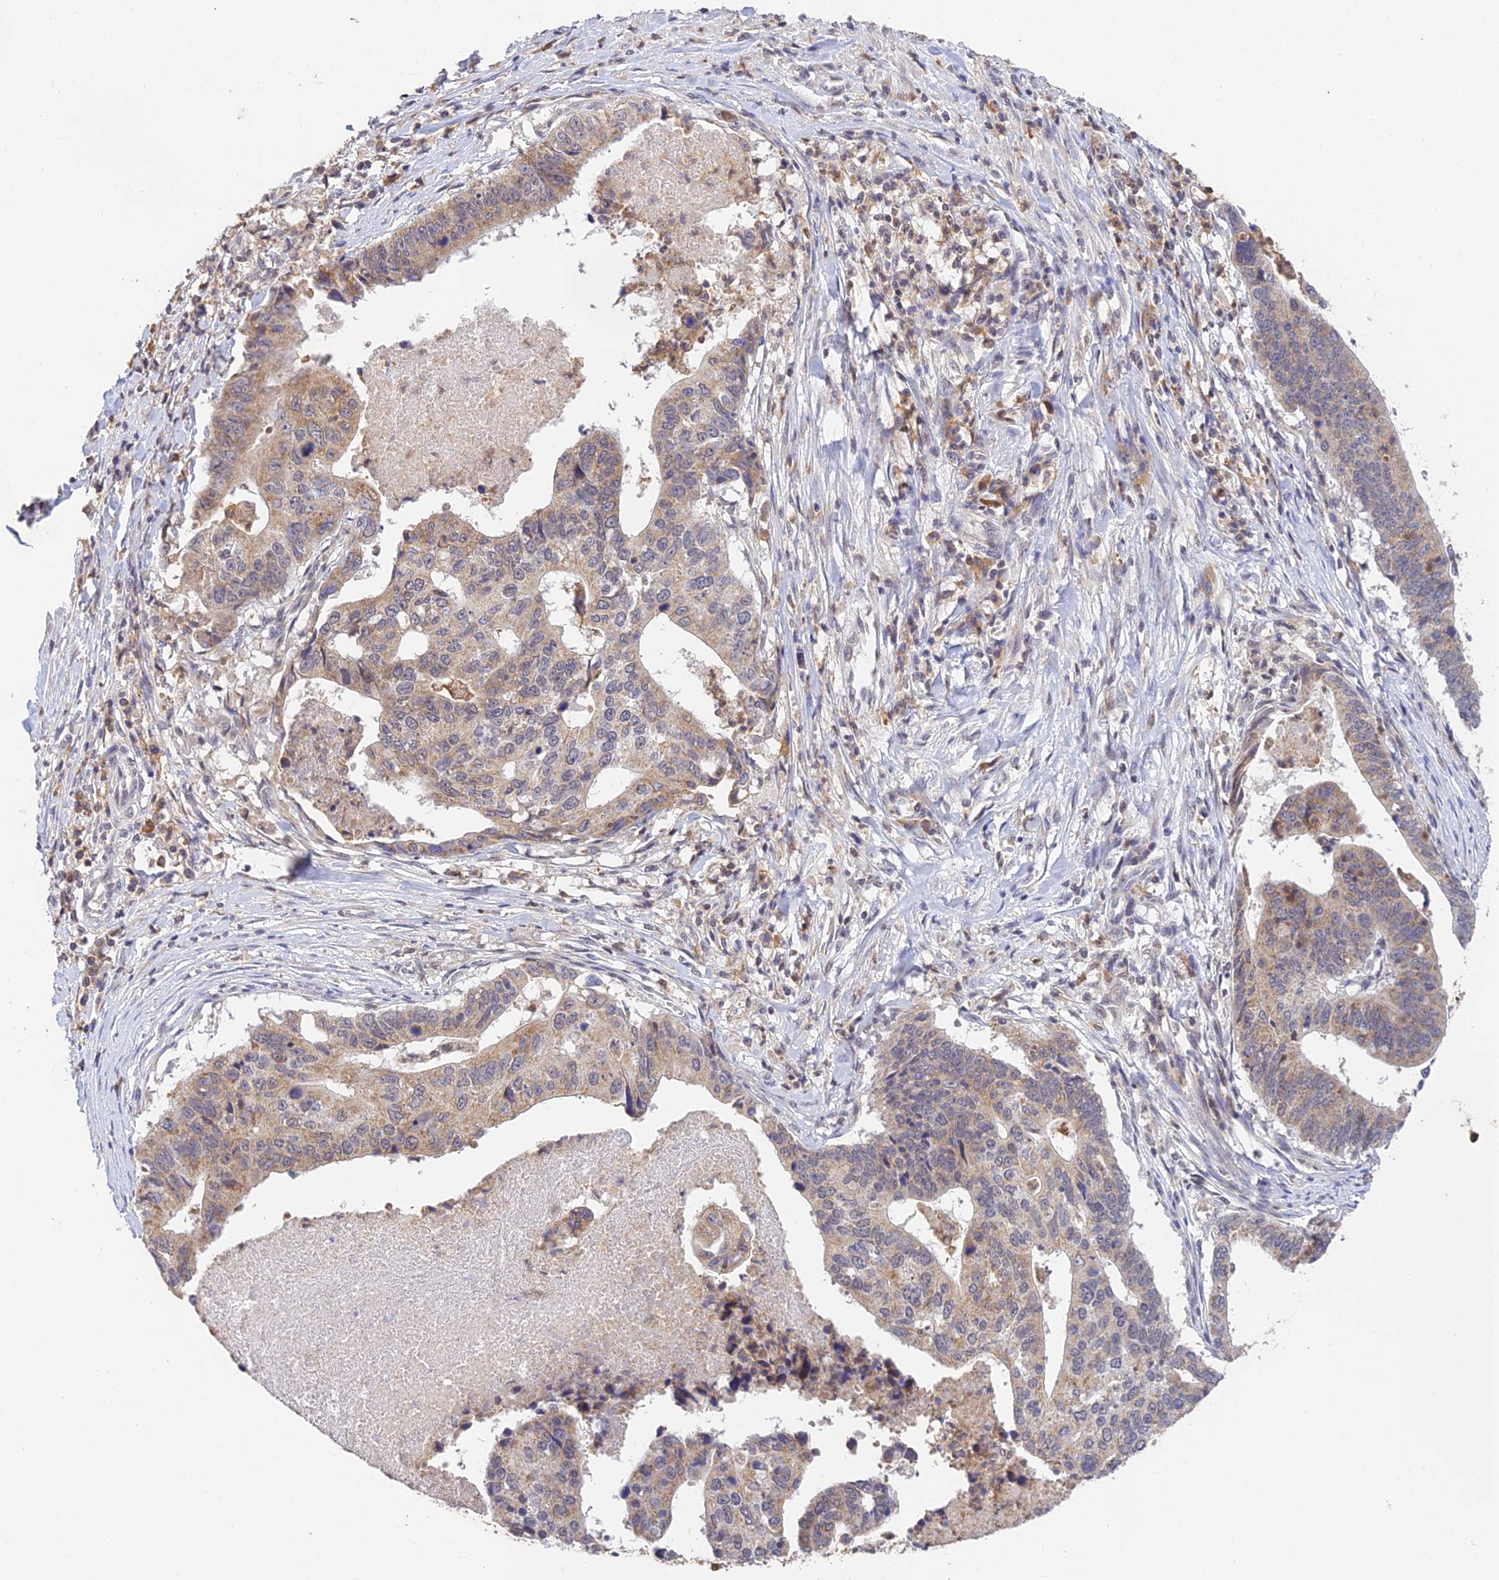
{"staining": {"intensity": "weak", "quantity": "25%-75%", "location": "cytoplasmic/membranous"}, "tissue": "stomach cancer", "cell_type": "Tumor cells", "image_type": "cancer", "snomed": [{"axis": "morphology", "description": "Adenocarcinoma, NOS"}, {"axis": "topography", "description": "Stomach"}], "caption": "Human adenocarcinoma (stomach) stained with a protein marker displays weak staining in tumor cells.", "gene": "PEX16", "patient": {"sex": "male", "age": 59}}